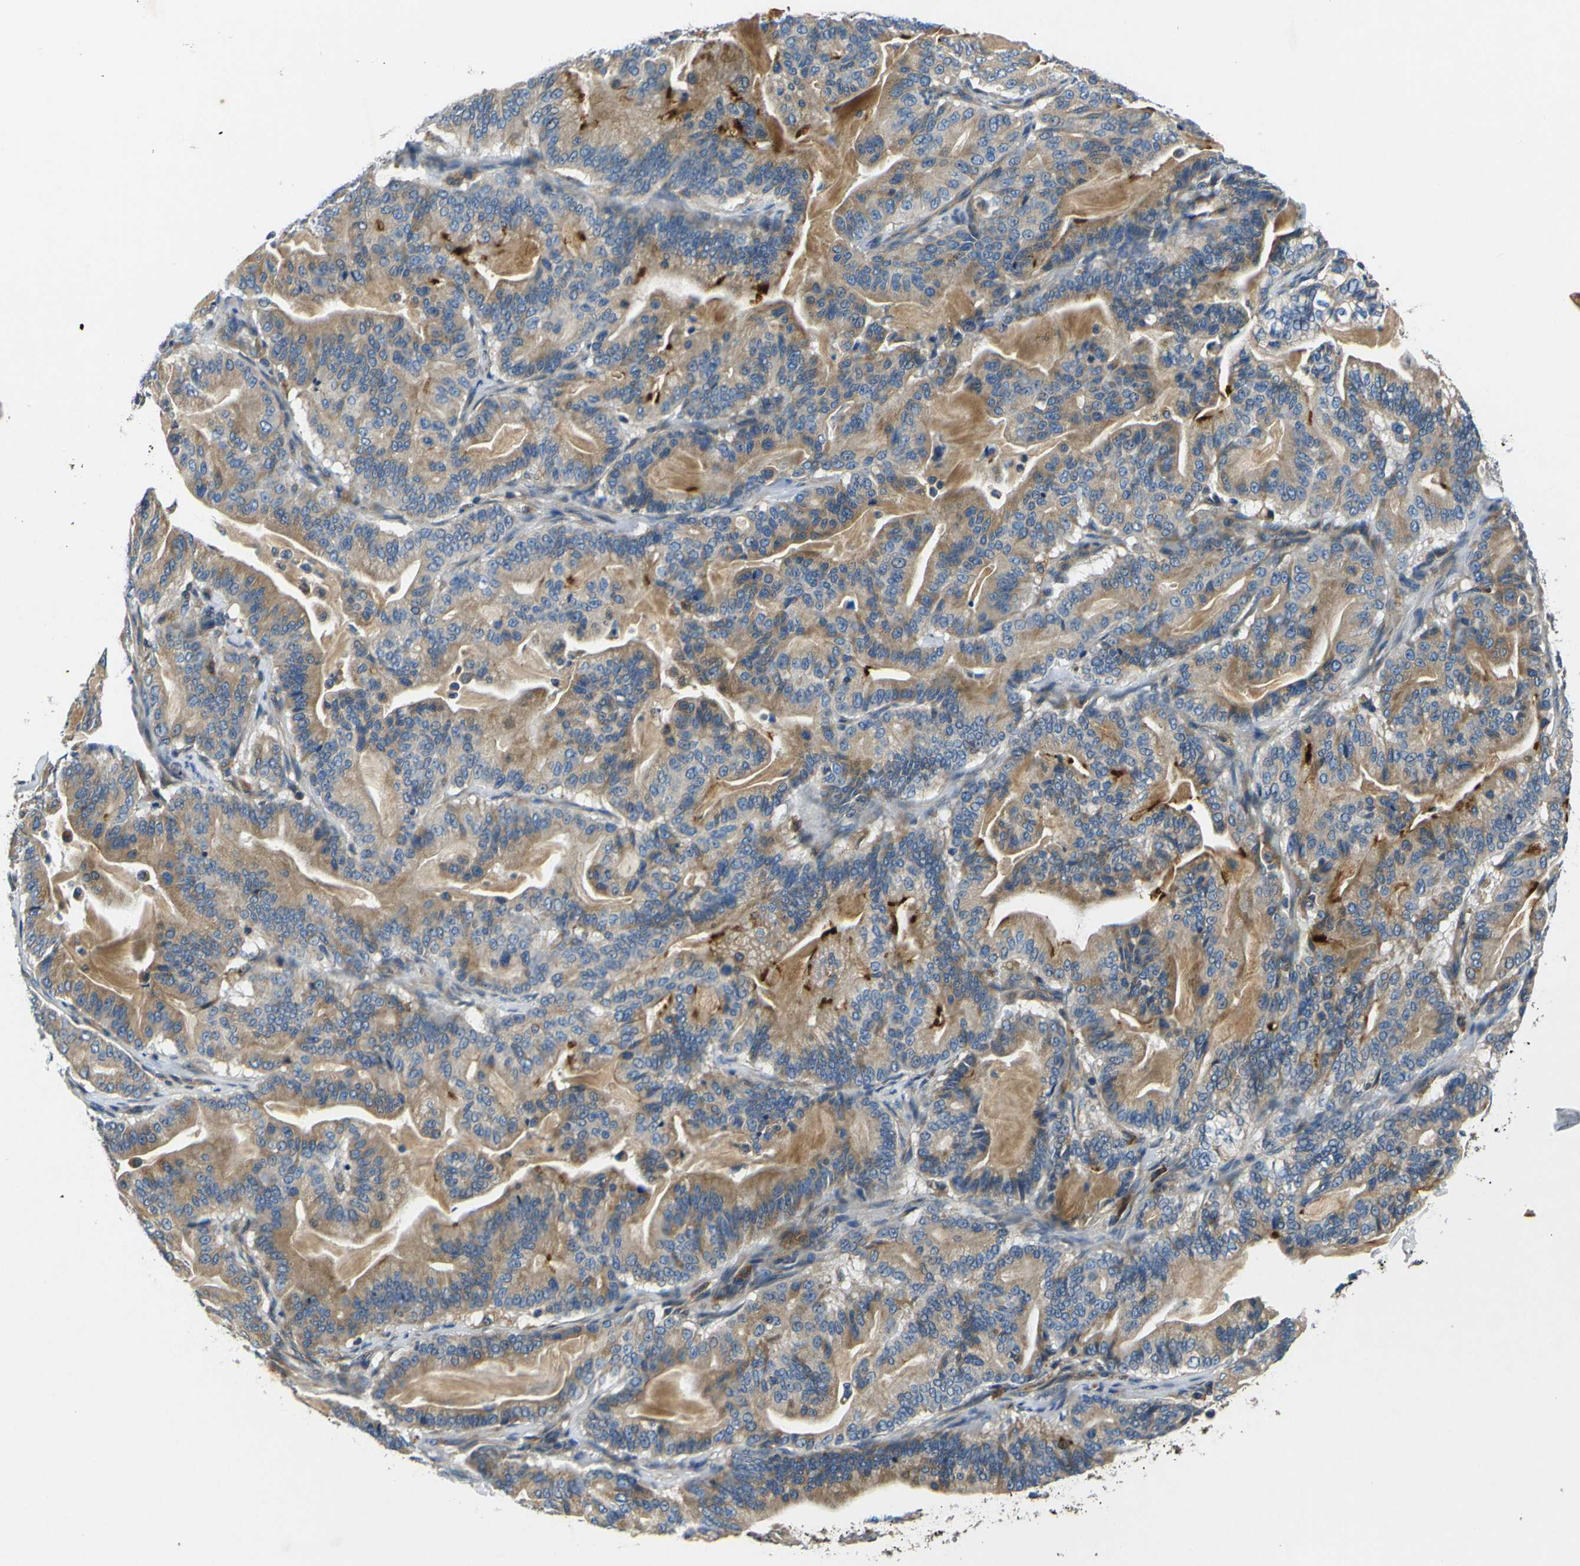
{"staining": {"intensity": "moderate", "quantity": ">75%", "location": "cytoplasmic/membranous"}, "tissue": "pancreatic cancer", "cell_type": "Tumor cells", "image_type": "cancer", "snomed": [{"axis": "morphology", "description": "Adenocarcinoma, NOS"}, {"axis": "topography", "description": "Pancreas"}], "caption": "The photomicrograph reveals a brown stain indicating the presence of a protein in the cytoplasmic/membranous of tumor cells in adenocarcinoma (pancreatic).", "gene": "RAB1B", "patient": {"sex": "male", "age": 63}}